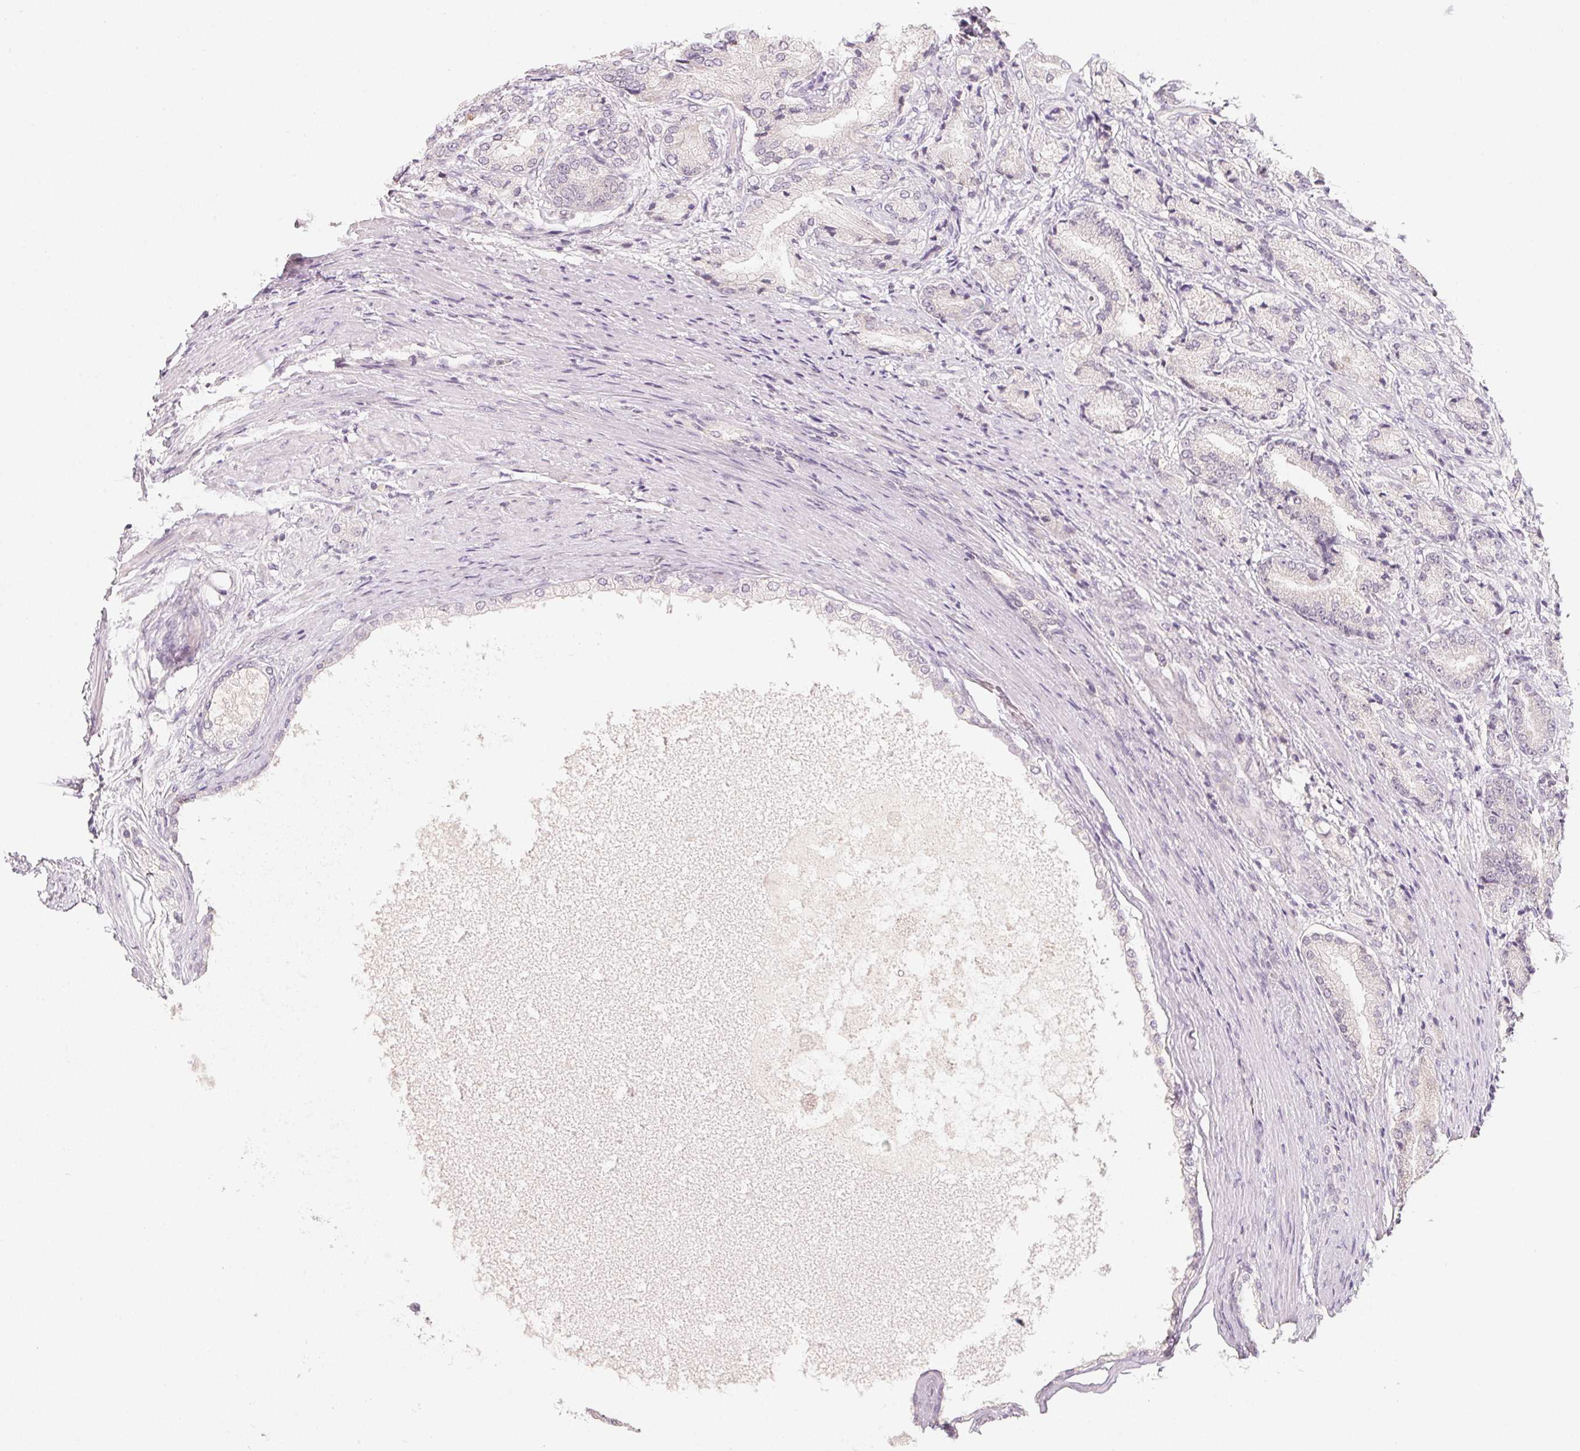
{"staining": {"intensity": "negative", "quantity": "none", "location": "none"}, "tissue": "prostate cancer", "cell_type": "Tumor cells", "image_type": "cancer", "snomed": [{"axis": "morphology", "description": "Adenocarcinoma, High grade"}, {"axis": "topography", "description": "Prostate and seminal vesicle, NOS"}], "caption": "Immunohistochemistry image of human prostate cancer (high-grade adenocarcinoma) stained for a protein (brown), which demonstrates no expression in tumor cells.", "gene": "ANKRD31", "patient": {"sex": "male", "age": 61}}